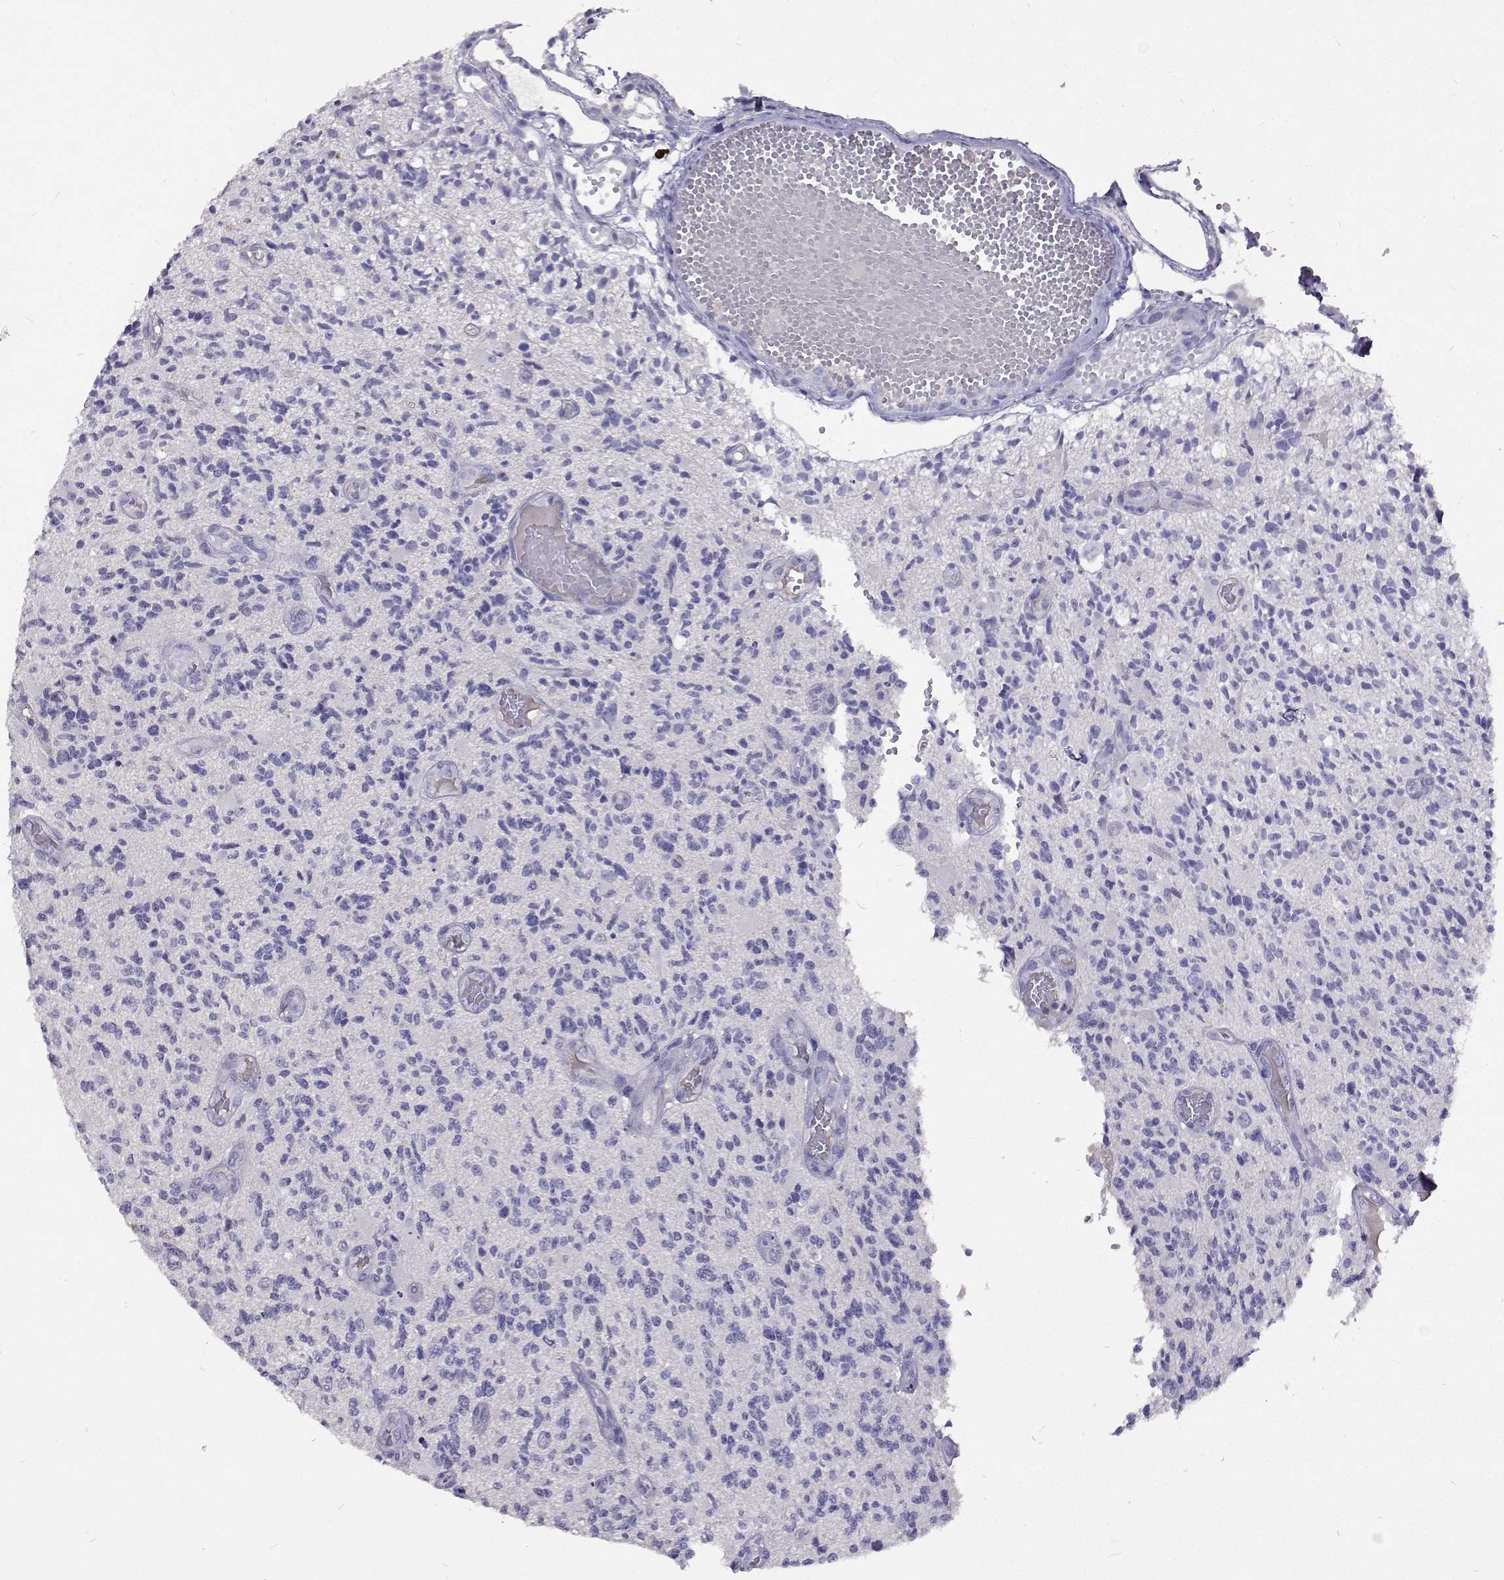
{"staining": {"intensity": "negative", "quantity": "none", "location": "none"}, "tissue": "glioma", "cell_type": "Tumor cells", "image_type": "cancer", "snomed": [{"axis": "morphology", "description": "Glioma, malignant, High grade"}, {"axis": "topography", "description": "Brain"}], "caption": "This is a micrograph of IHC staining of malignant glioma (high-grade), which shows no staining in tumor cells.", "gene": "CFAP44", "patient": {"sex": "female", "age": 63}}